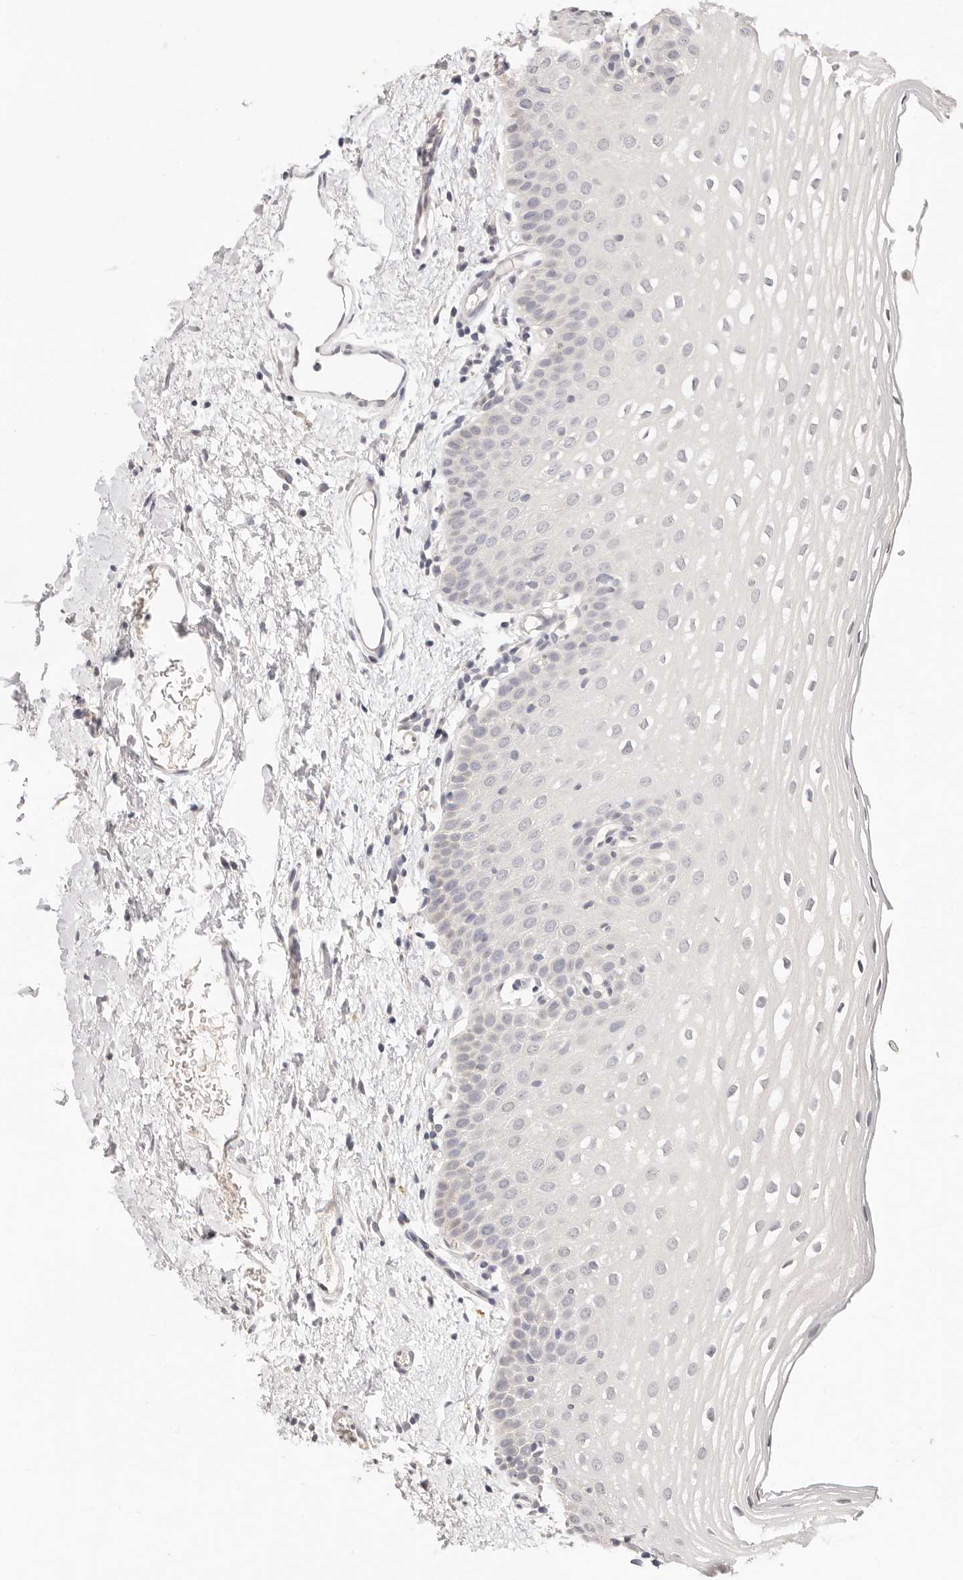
{"staining": {"intensity": "negative", "quantity": "none", "location": "none"}, "tissue": "oral mucosa", "cell_type": "Squamous epithelial cells", "image_type": "normal", "snomed": [{"axis": "morphology", "description": "Normal tissue, NOS"}, {"axis": "topography", "description": "Oral tissue"}], "caption": "An immunohistochemistry histopathology image of normal oral mucosa is shown. There is no staining in squamous epithelial cells of oral mucosa. (Stains: DAB (3,3'-diaminobenzidine) IHC with hematoxylin counter stain, Microscopy: brightfield microscopy at high magnification).", "gene": "GGPS1", "patient": {"sex": "female", "age": 56}}